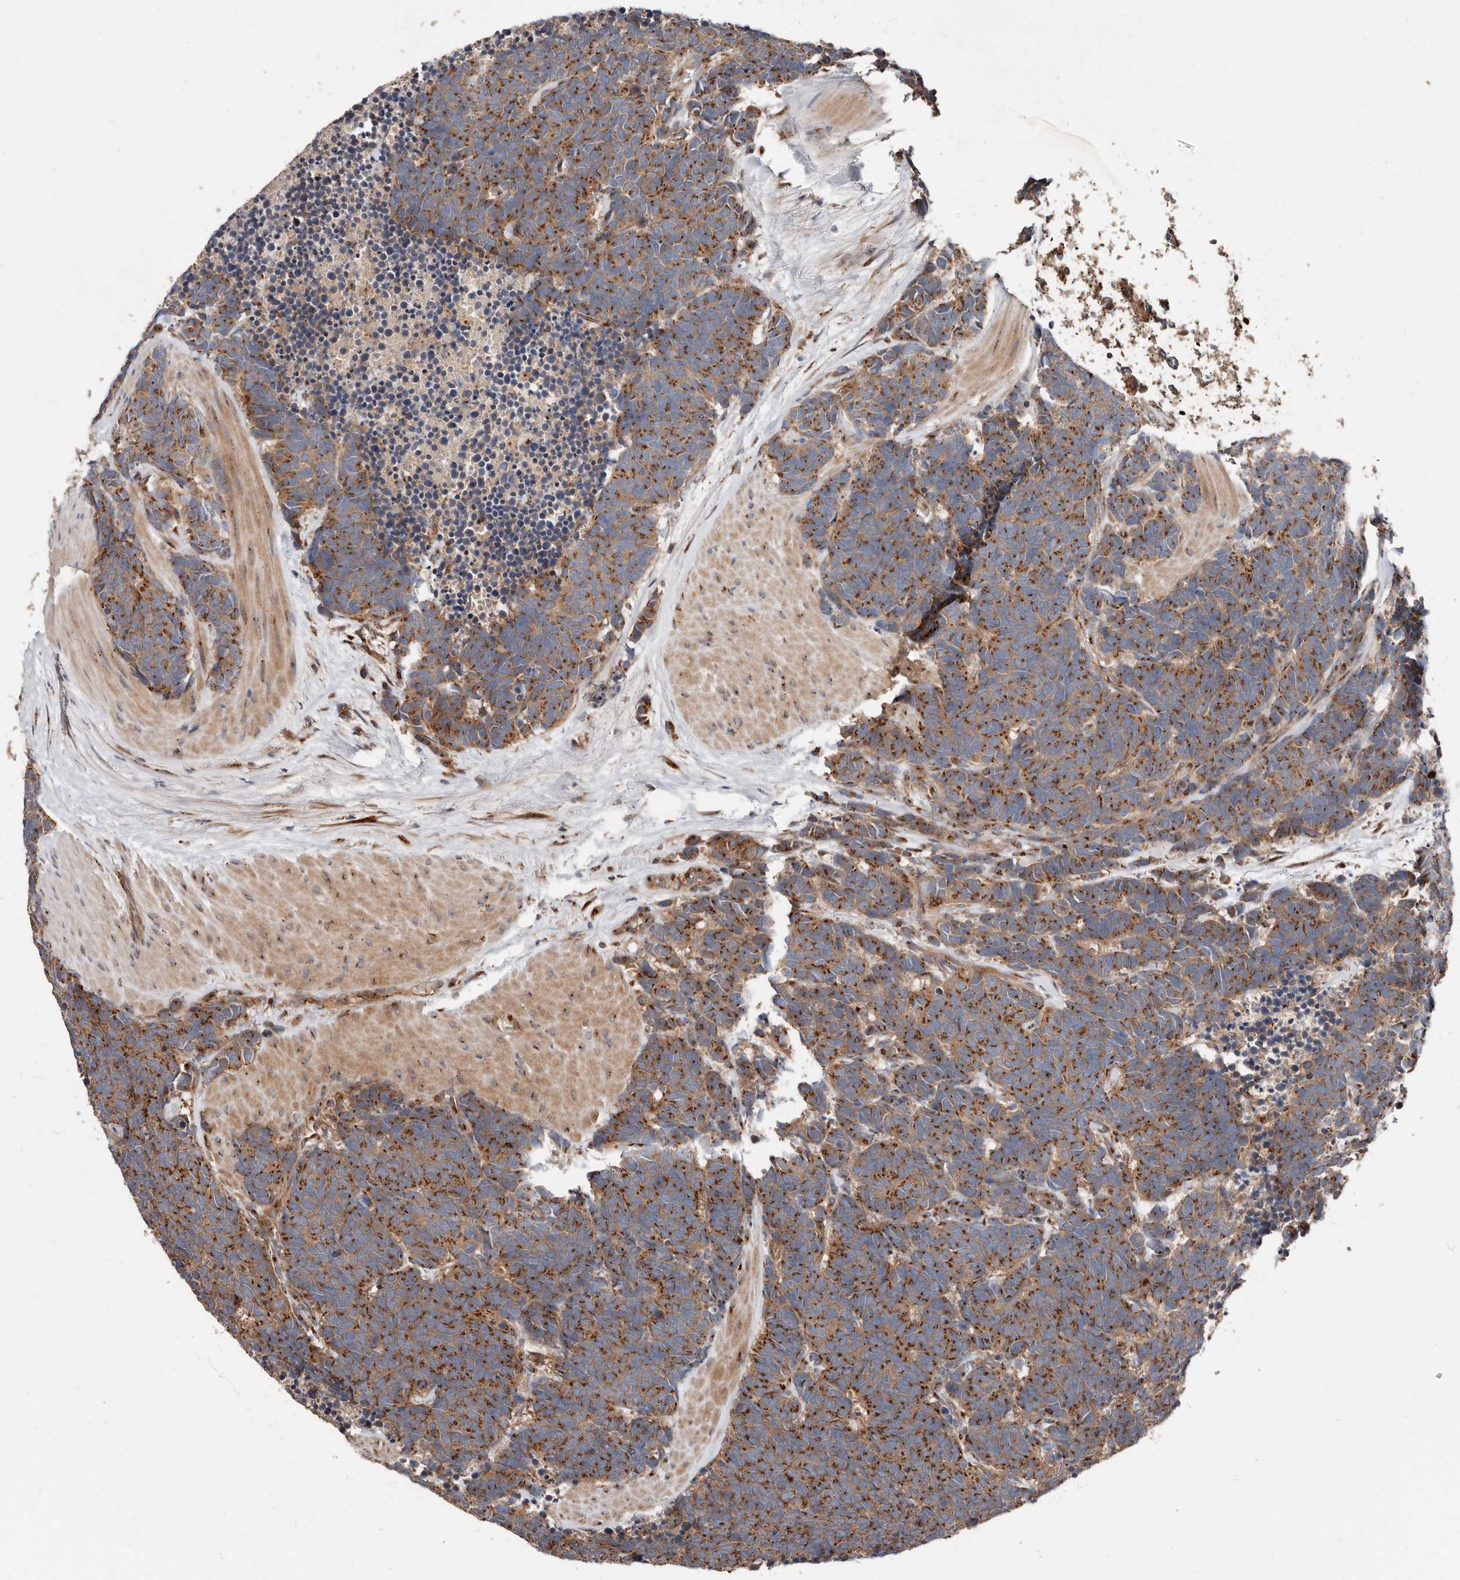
{"staining": {"intensity": "strong", "quantity": ">75%", "location": "cytoplasmic/membranous"}, "tissue": "carcinoid", "cell_type": "Tumor cells", "image_type": "cancer", "snomed": [{"axis": "morphology", "description": "Carcinoma, NOS"}, {"axis": "morphology", "description": "Carcinoid, malignant, NOS"}, {"axis": "topography", "description": "Urinary bladder"}], "caption": "Brown immunohistochemical staining in human carcinoid shows strong cytoplasmic/membranous positivity in approximately >75% of tumor cells. (IHC, brightfield microscopy, high magnification).", "gene": "COG1", "patient": {"sex": "male", "age": 57}}